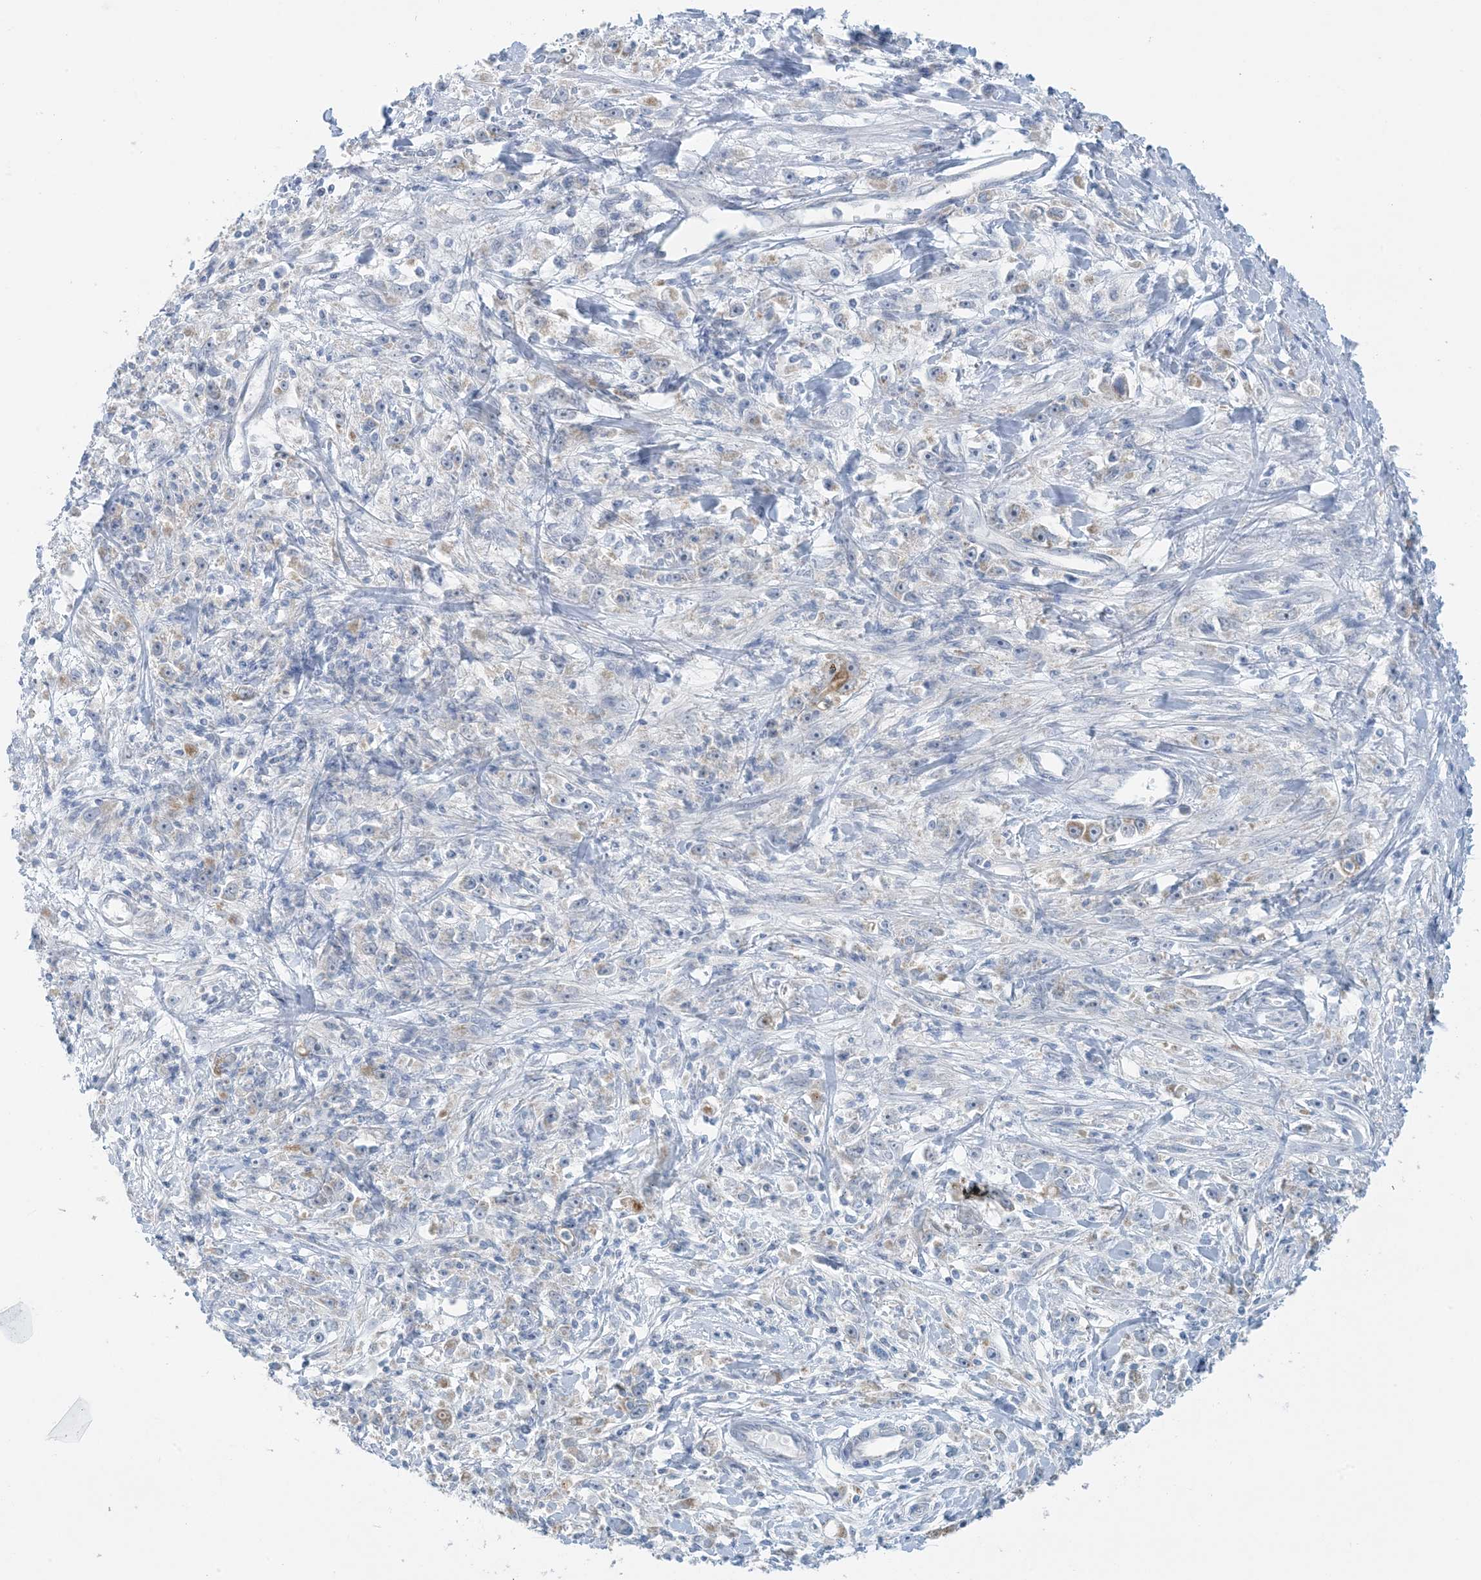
{"staining": {"intensity": "weak", "quantity": "<25%", "location": "cytoplasmic/membranous"}, "tissue": "stomach cancer", "cell_type": "Tumor cells", "image_type": "cancer", "snomed": [{"axis": "morphology", "description": "Adenocarcinoma, NOS"}, {"axis": "topography", "description": "Stomach"}], "caption": "Immunohistochemistry (IHC) image of neoplastic tissue: human stomach adenocarcinoma stained with DAB displays no significant protein staining in tumor cells. (DAB IHC, high magnification).", "gene": "MRPS18A", "patient": {"sex": "female", "age": 59}}